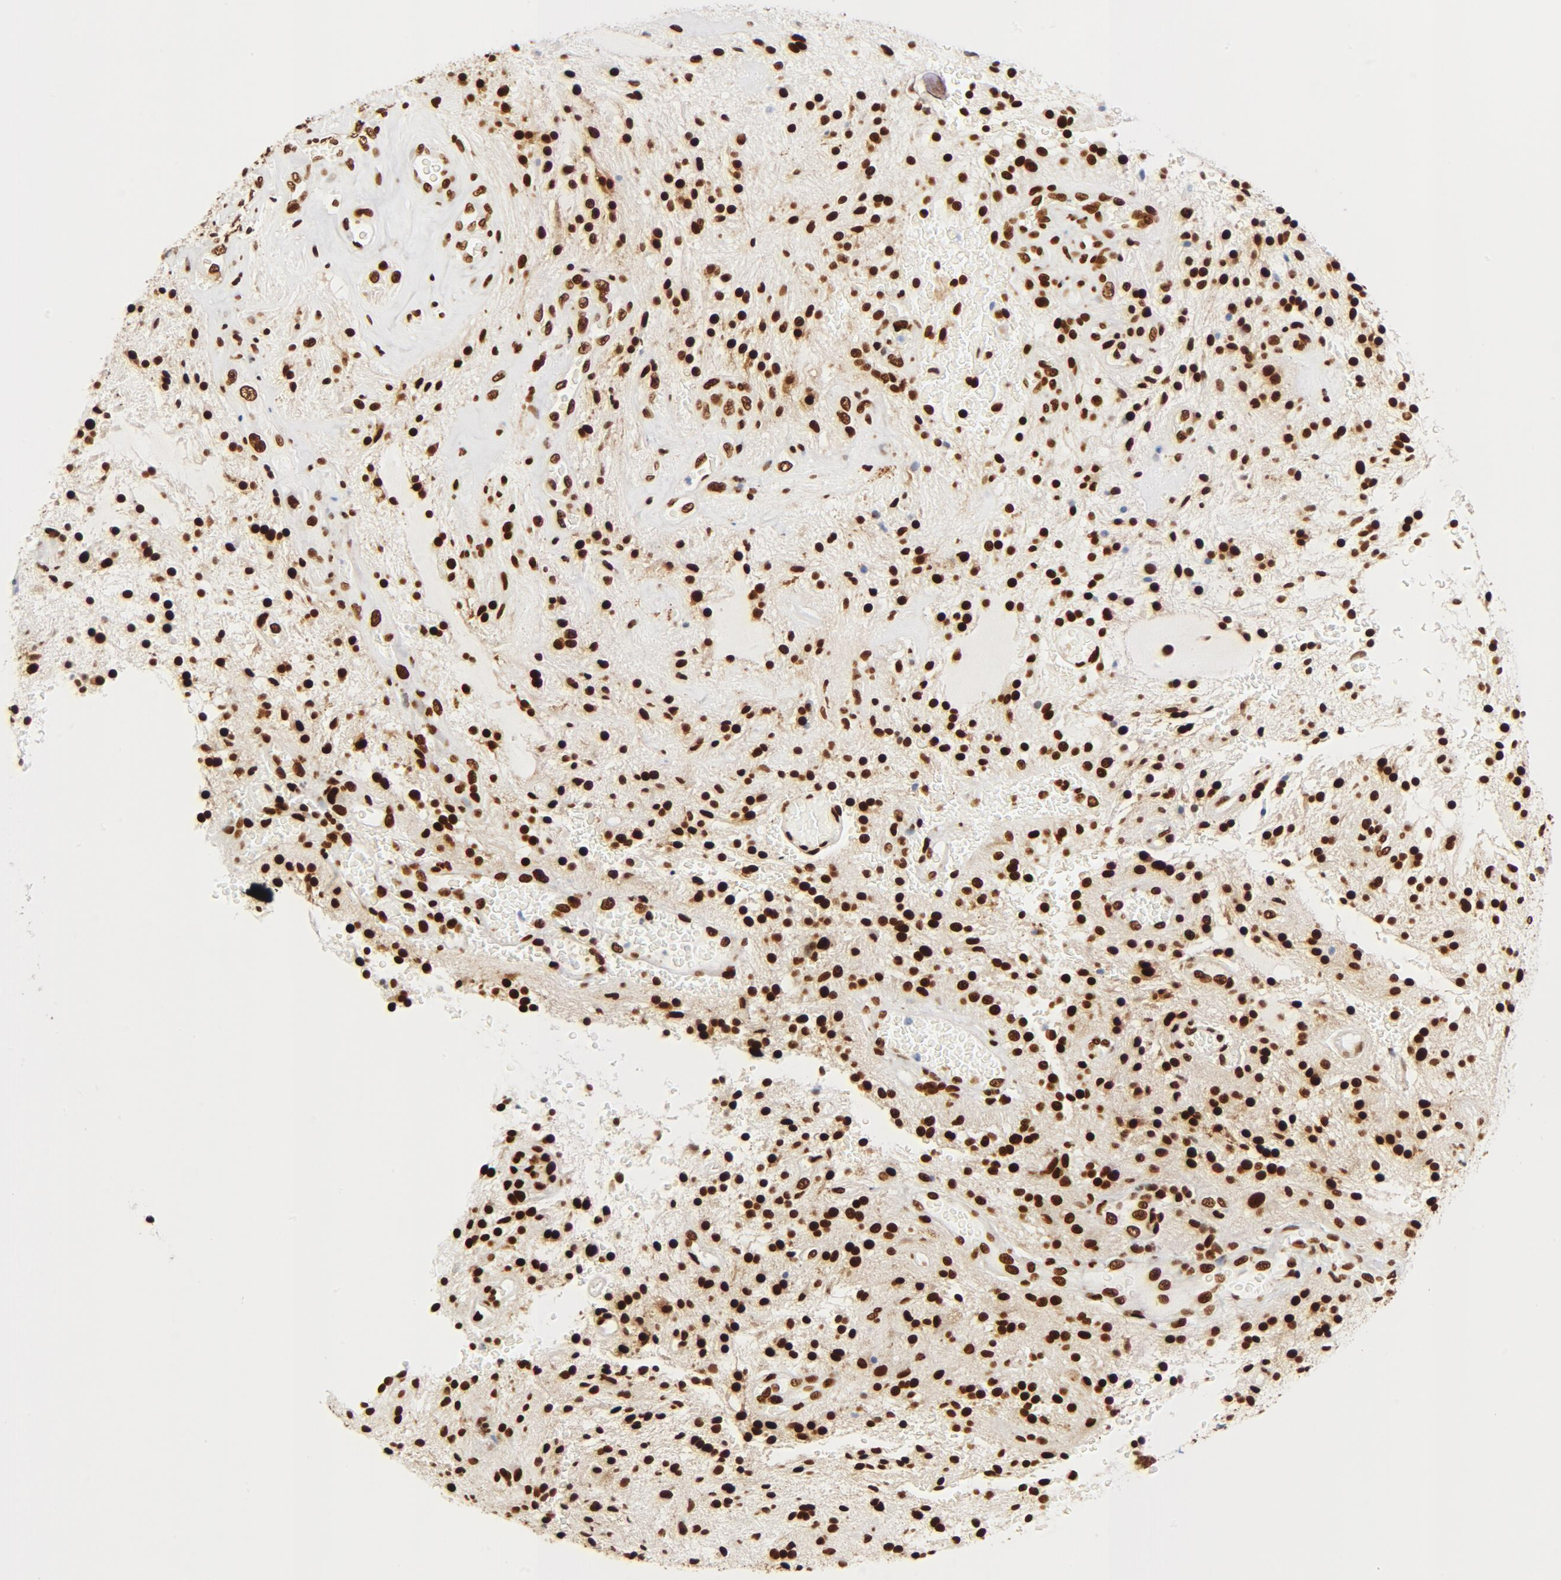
{"staining": {"intensity": "strong", "quantity": ">75%", "location": "nuclear"}, "tissue": "glioma", "cell_type": "Tumor cells", "image_type": "cancer", "snomed": [{"axis": "morphology", "description": "Glioma, malignant, NOS"}, {"axis": "topography", "description": "Cerebellum"}], "caption": "Immunohistochemical staining of glioma reveals strong nuclear protein staining in about >75% of tumor cells.", "gene": "CTBP1", "patient": {"sex": "female", "age": 10}}